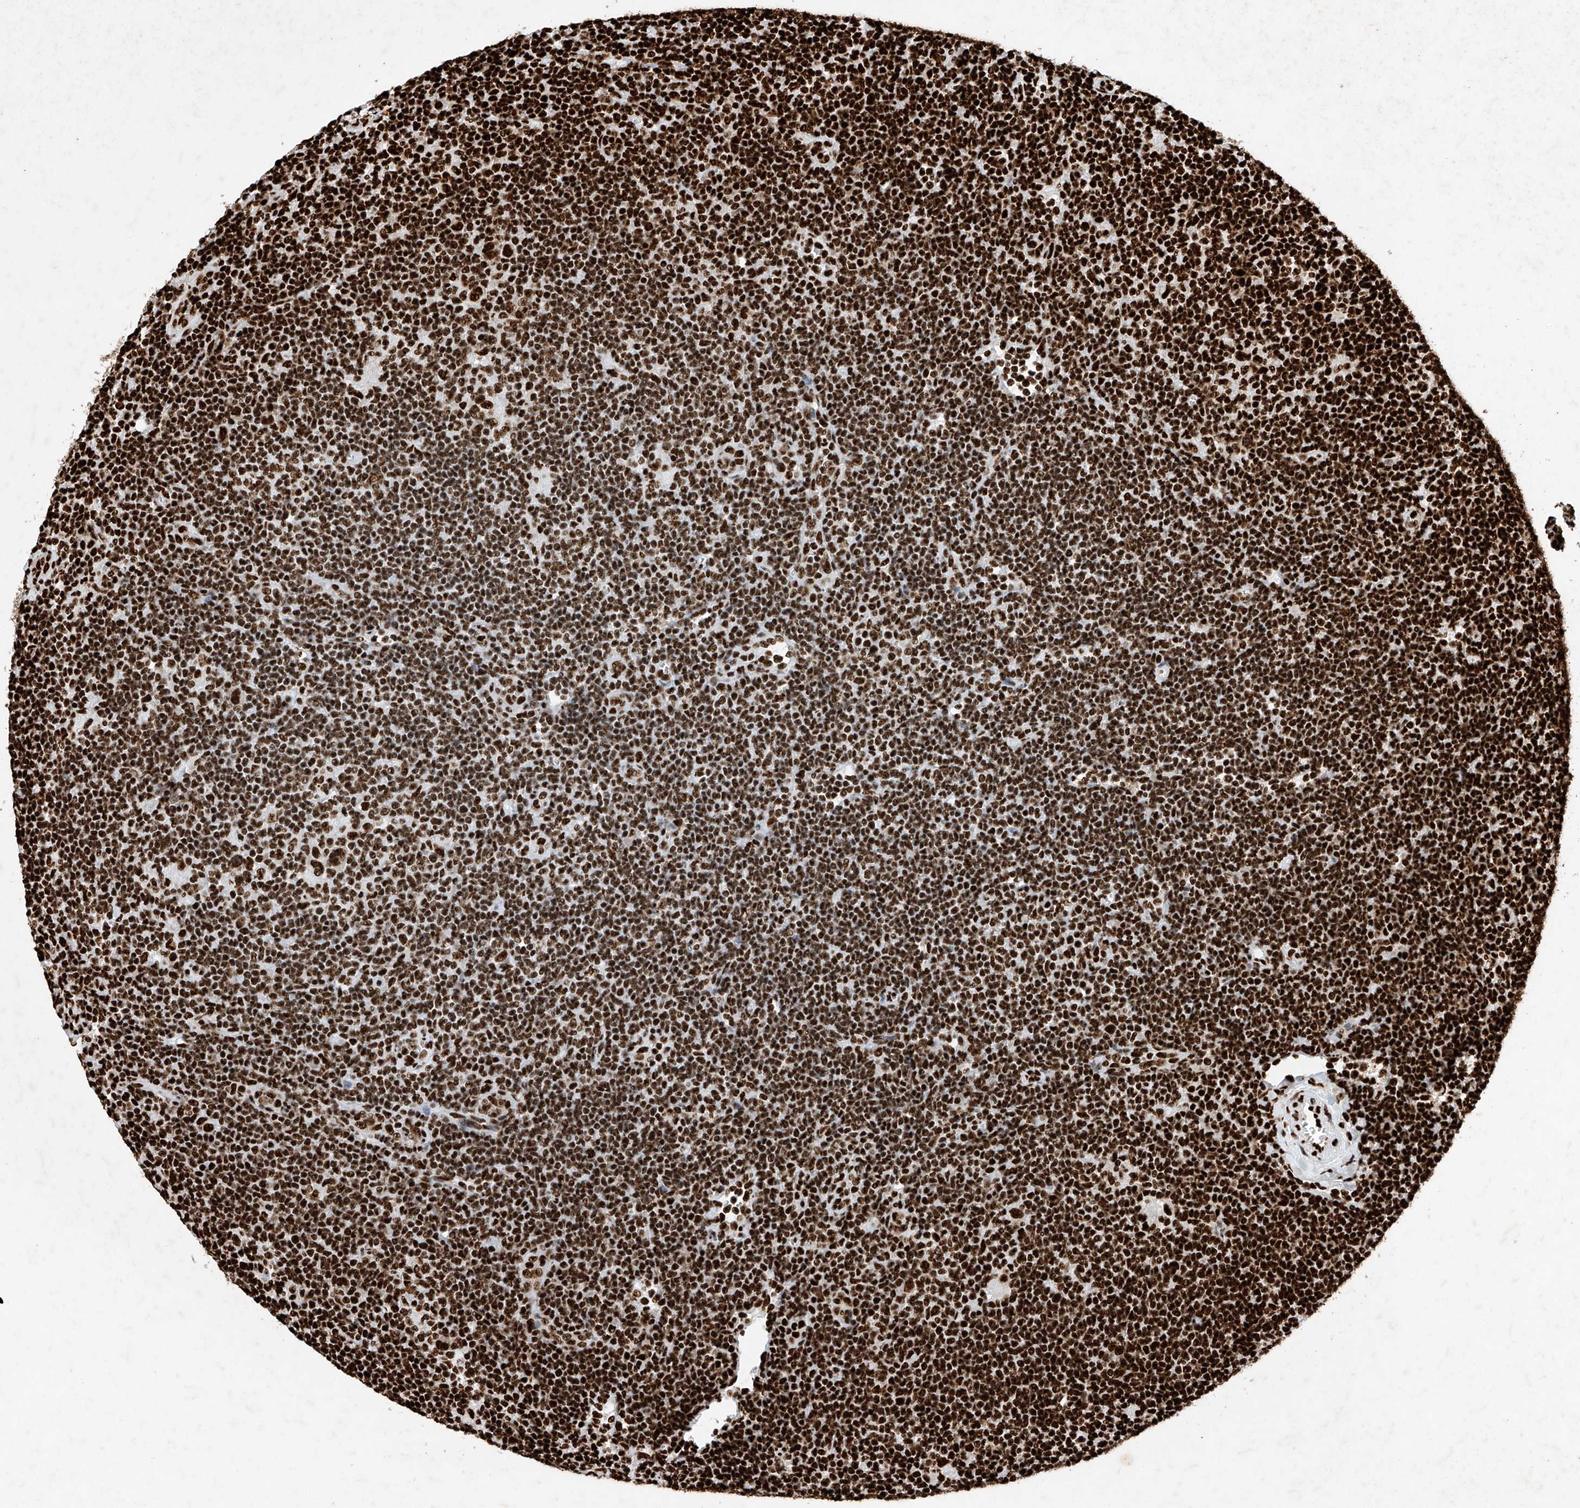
{"staining": {"intensity": "strong", "quantity": ">75%", "location": "nuclear"}, "tissue": "lymphoma", "cell_type": "Tumor cells", "image_type": "cancer", "snomed": [{"axis": "morphology", "description": "Hodgkin's disease, NOS"}, {"axis": "topography", "description": "Lymph node"}], "caption": "This histopathology image displays immunohistochemistry (IHC) staining of human Hodgkin's disease, with high strong nuclear expression in about >75% of tumor cells.", "gene": "SRSF6", "patient": {"sex": "female", "age": 57}}